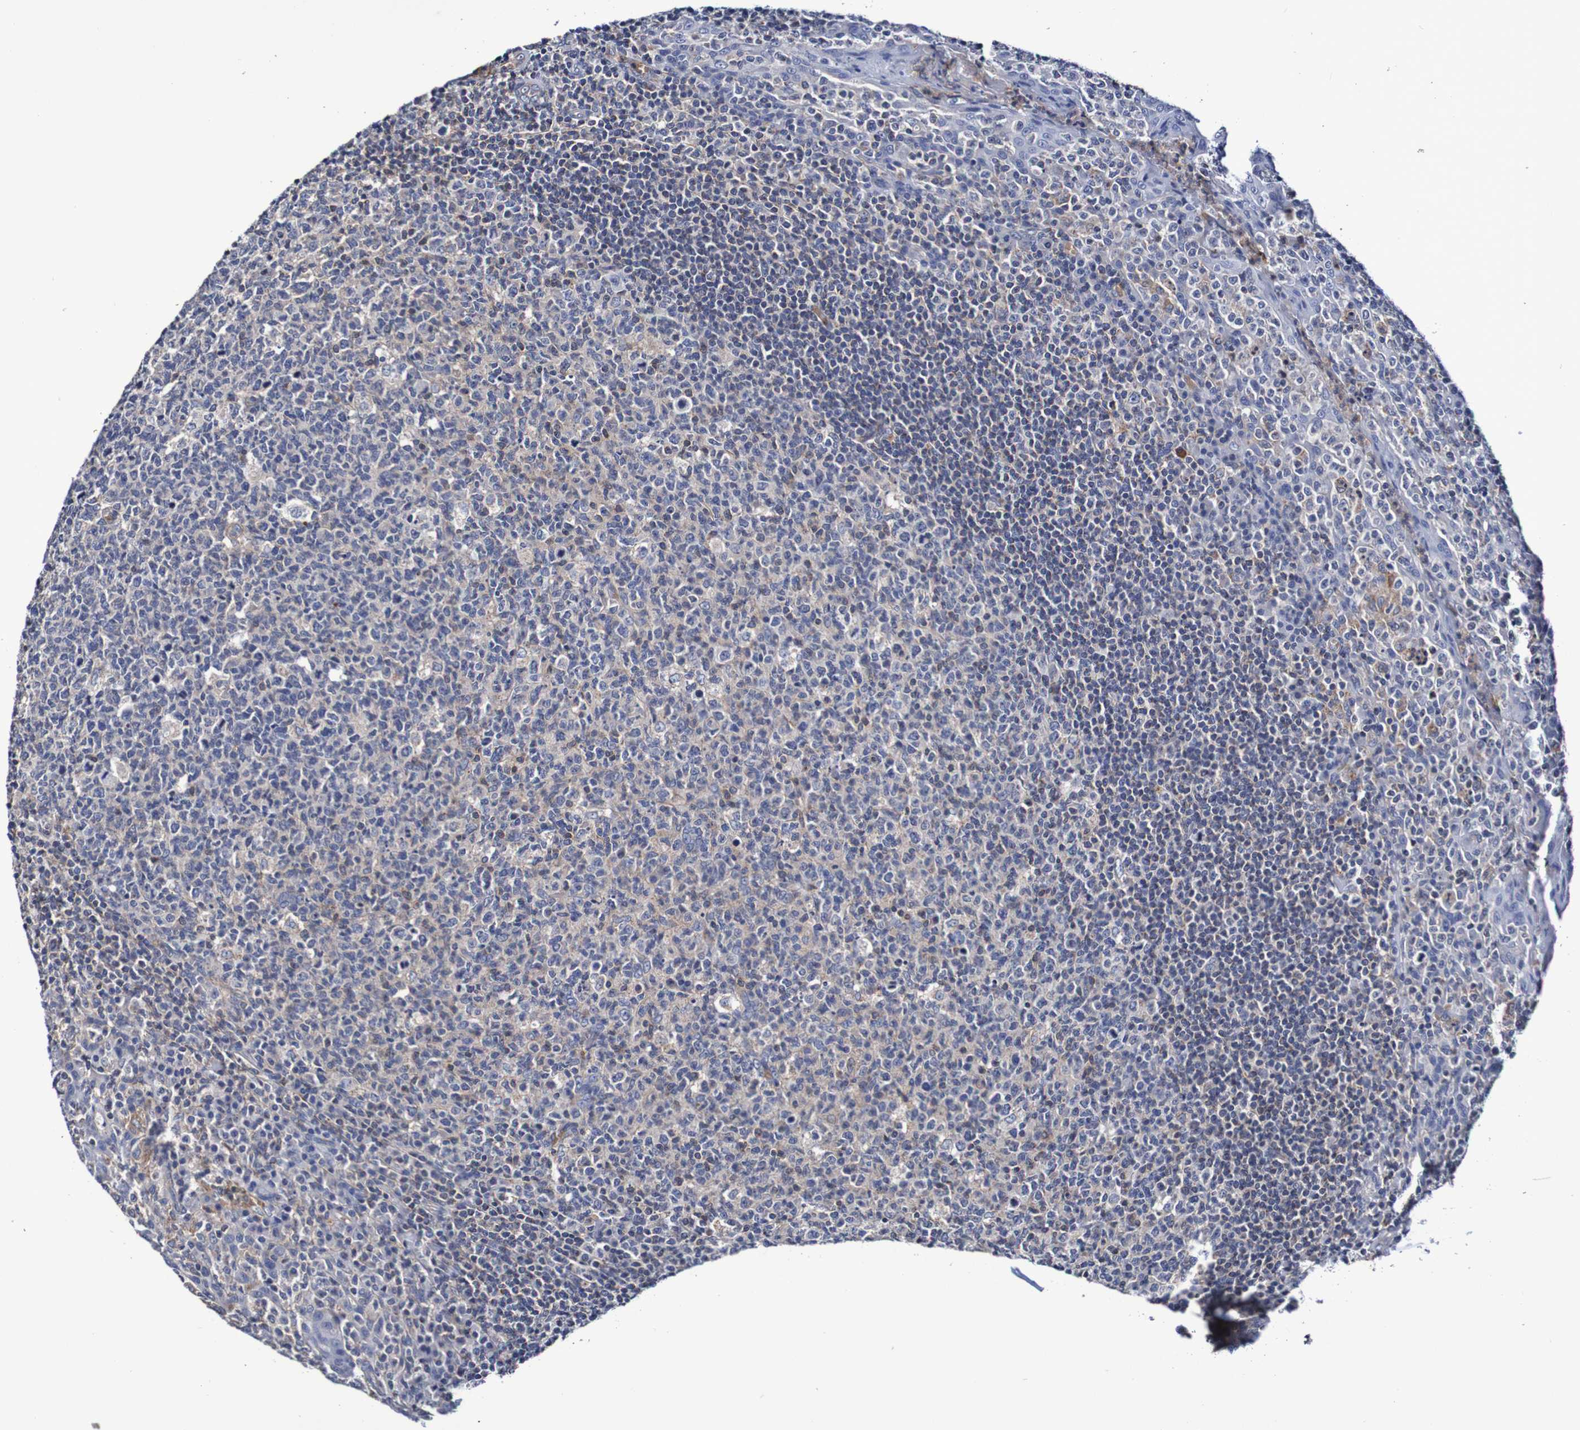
{"staining": {"intensity": "moderate", "quantity": "<25%", "location": "cytoplasmic/membranous"}, "tissue": "tonsil", "cell_type": "Germinal center cells", "image_type": "normal", "snomed": [{"axis": "morphology", "description": "Normal tissue, NOS"}, {"axis": "topography", "description": "Tonsil"}], "caption": "Protein expression by IHC shows moderate cytoplasmic/membranous positivity in about <25% of germinal center cells in unremarkable tonsil.", "gene": "WNT4", "patient": {"sex": "male", "age": 17}}